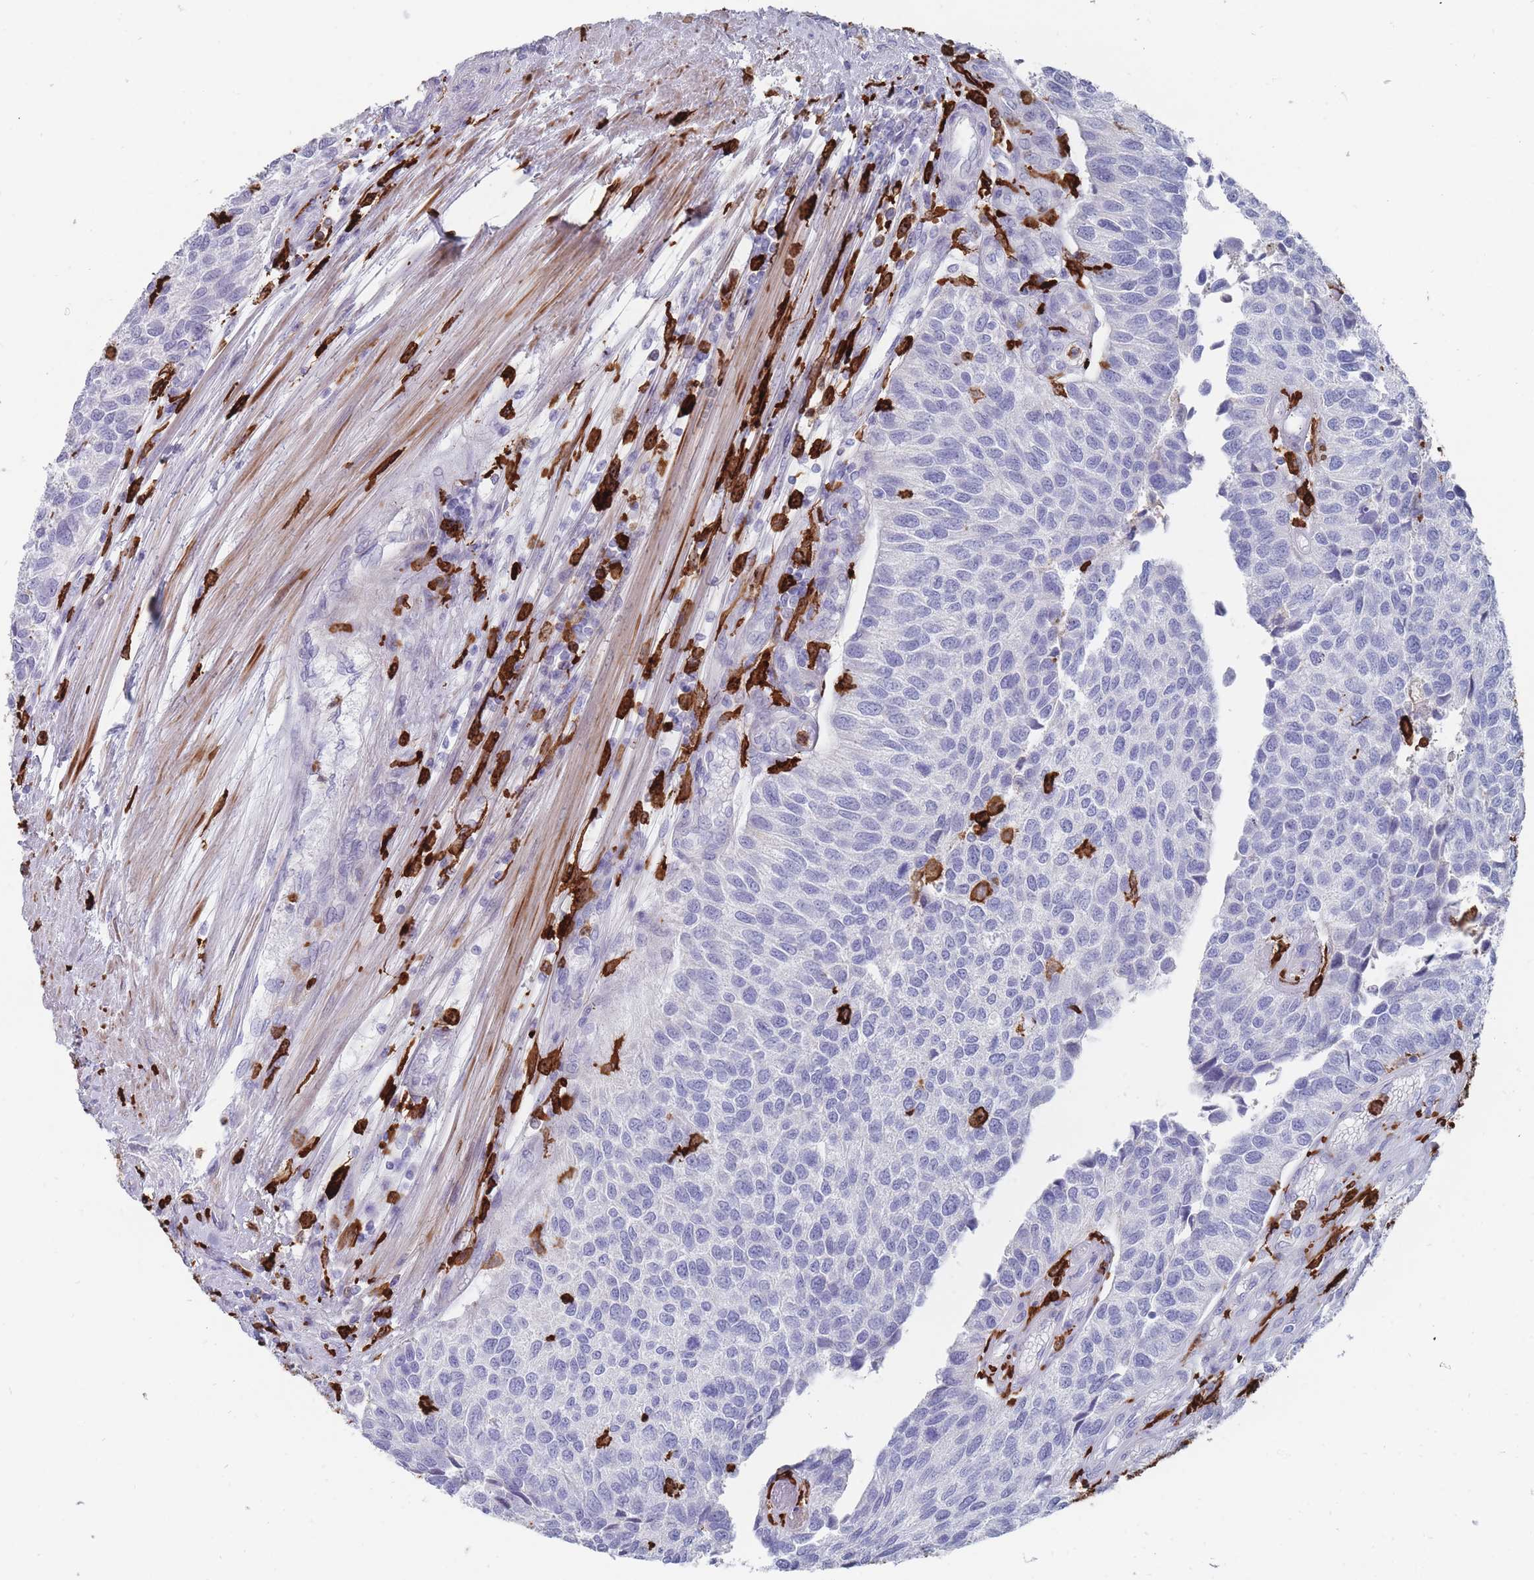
{"staining": {"intensity": "negative", "quantity": "none", "location": "none"}, "tissue": "urothelial cancer", "cell_type": "Tumor cells", "image_type": "cancer", "snomed": [{"axis": "morphology", "description": "Urothelial carcinoma, NOS"}, {"axis": "topography", "description": "Urinary bladder"}], "caption": "Immunohistochemistry (IHC) of human transitional cell carcinoma displays no staining in tumor cells.", "gene": "AIF1", "patient": {"sex": "male", "age": 55}}